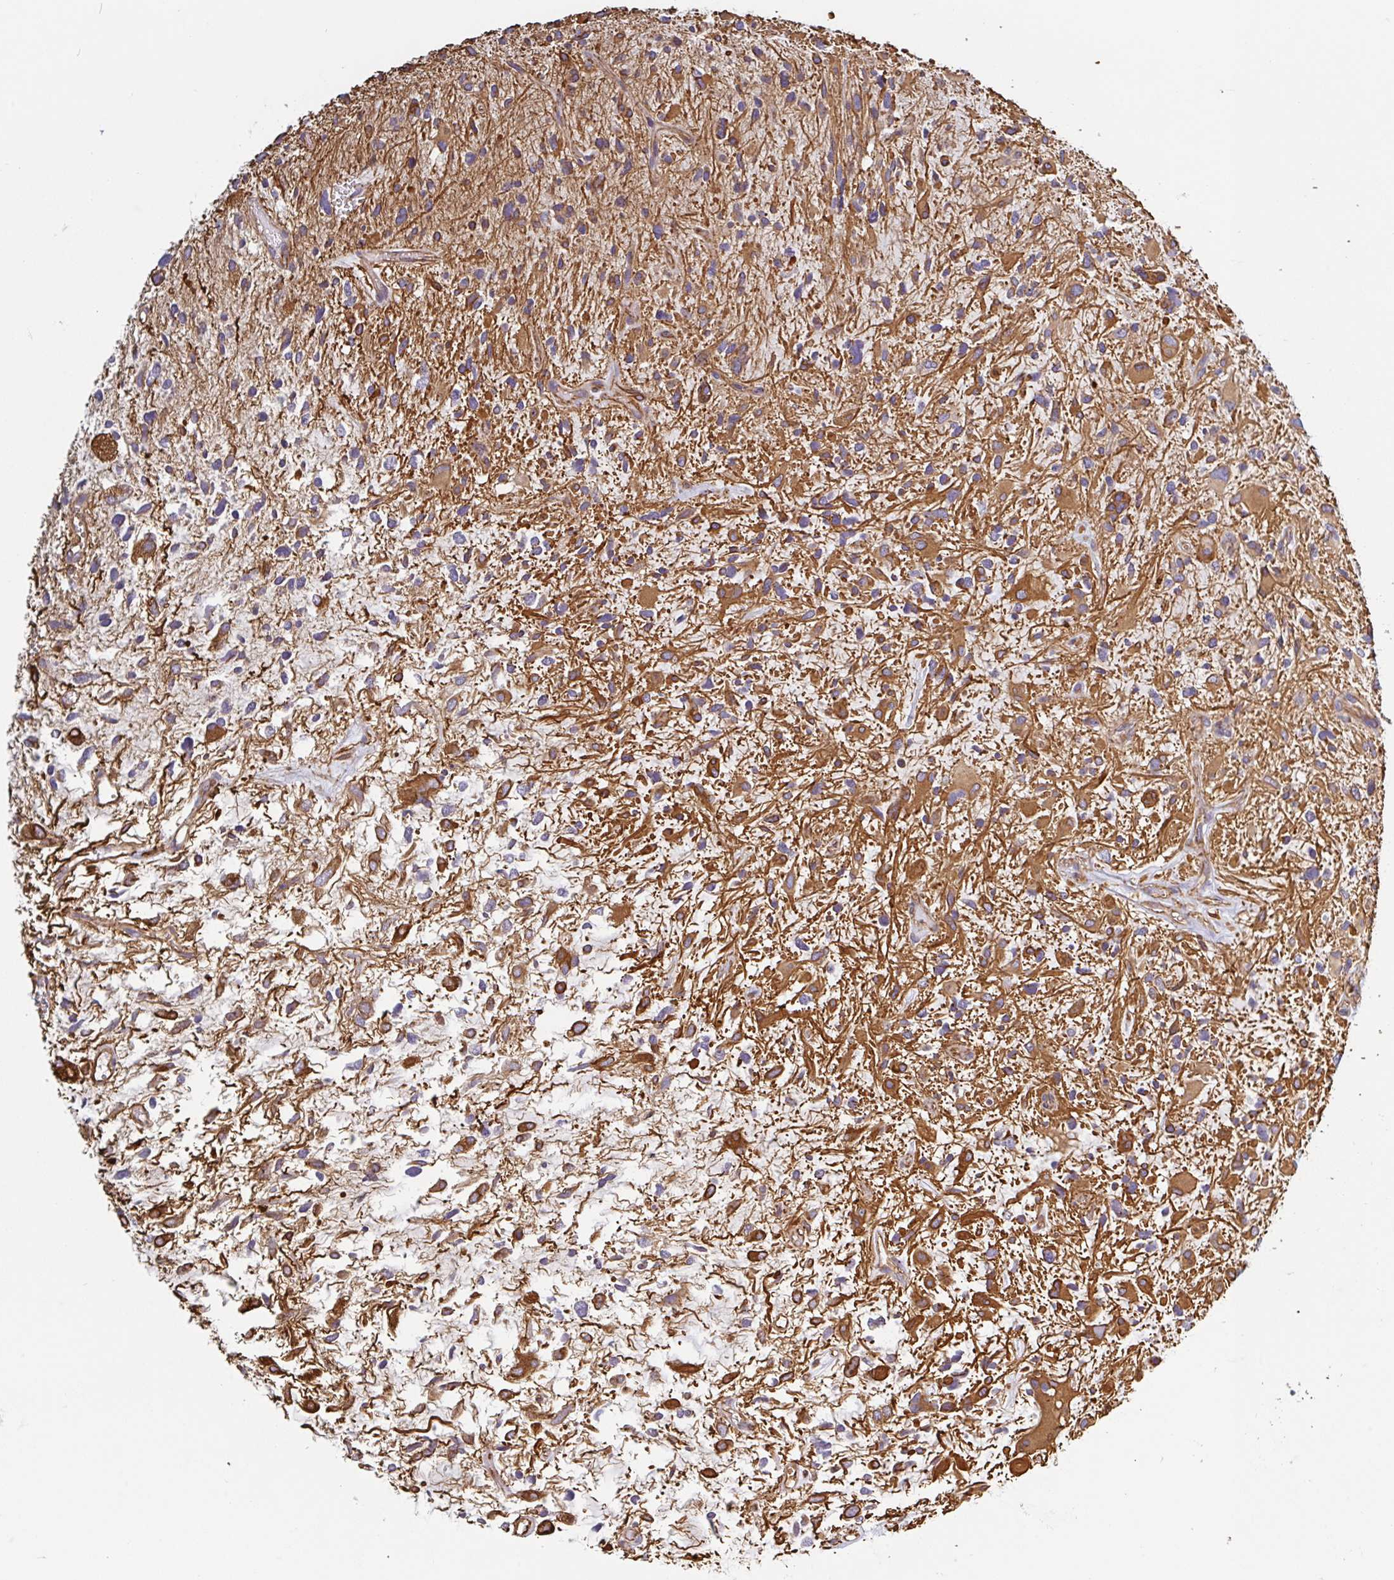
{"staining": {"intensity": "moderate", "quantity": "25%-75%", "location": "cytoplasmic/membranous"}, "tissue": "glioma", "cell_type": "Tumor cells", "image_type": "cancer", "snomed": [{"axis": "morphology", "description": "Glioma, malignant, High grade"}, {"axis": "topography", "description": "Brain"}], "caption": "IHC micrograph of glioma stained for a protein (brown), which exhibits medium levels of moderate cytoplasmic/membranous expression in approximately 25%-75% of tumor cells.", "gene": "PPFIA1", "patient": {"sex": "female", "age": 11}}